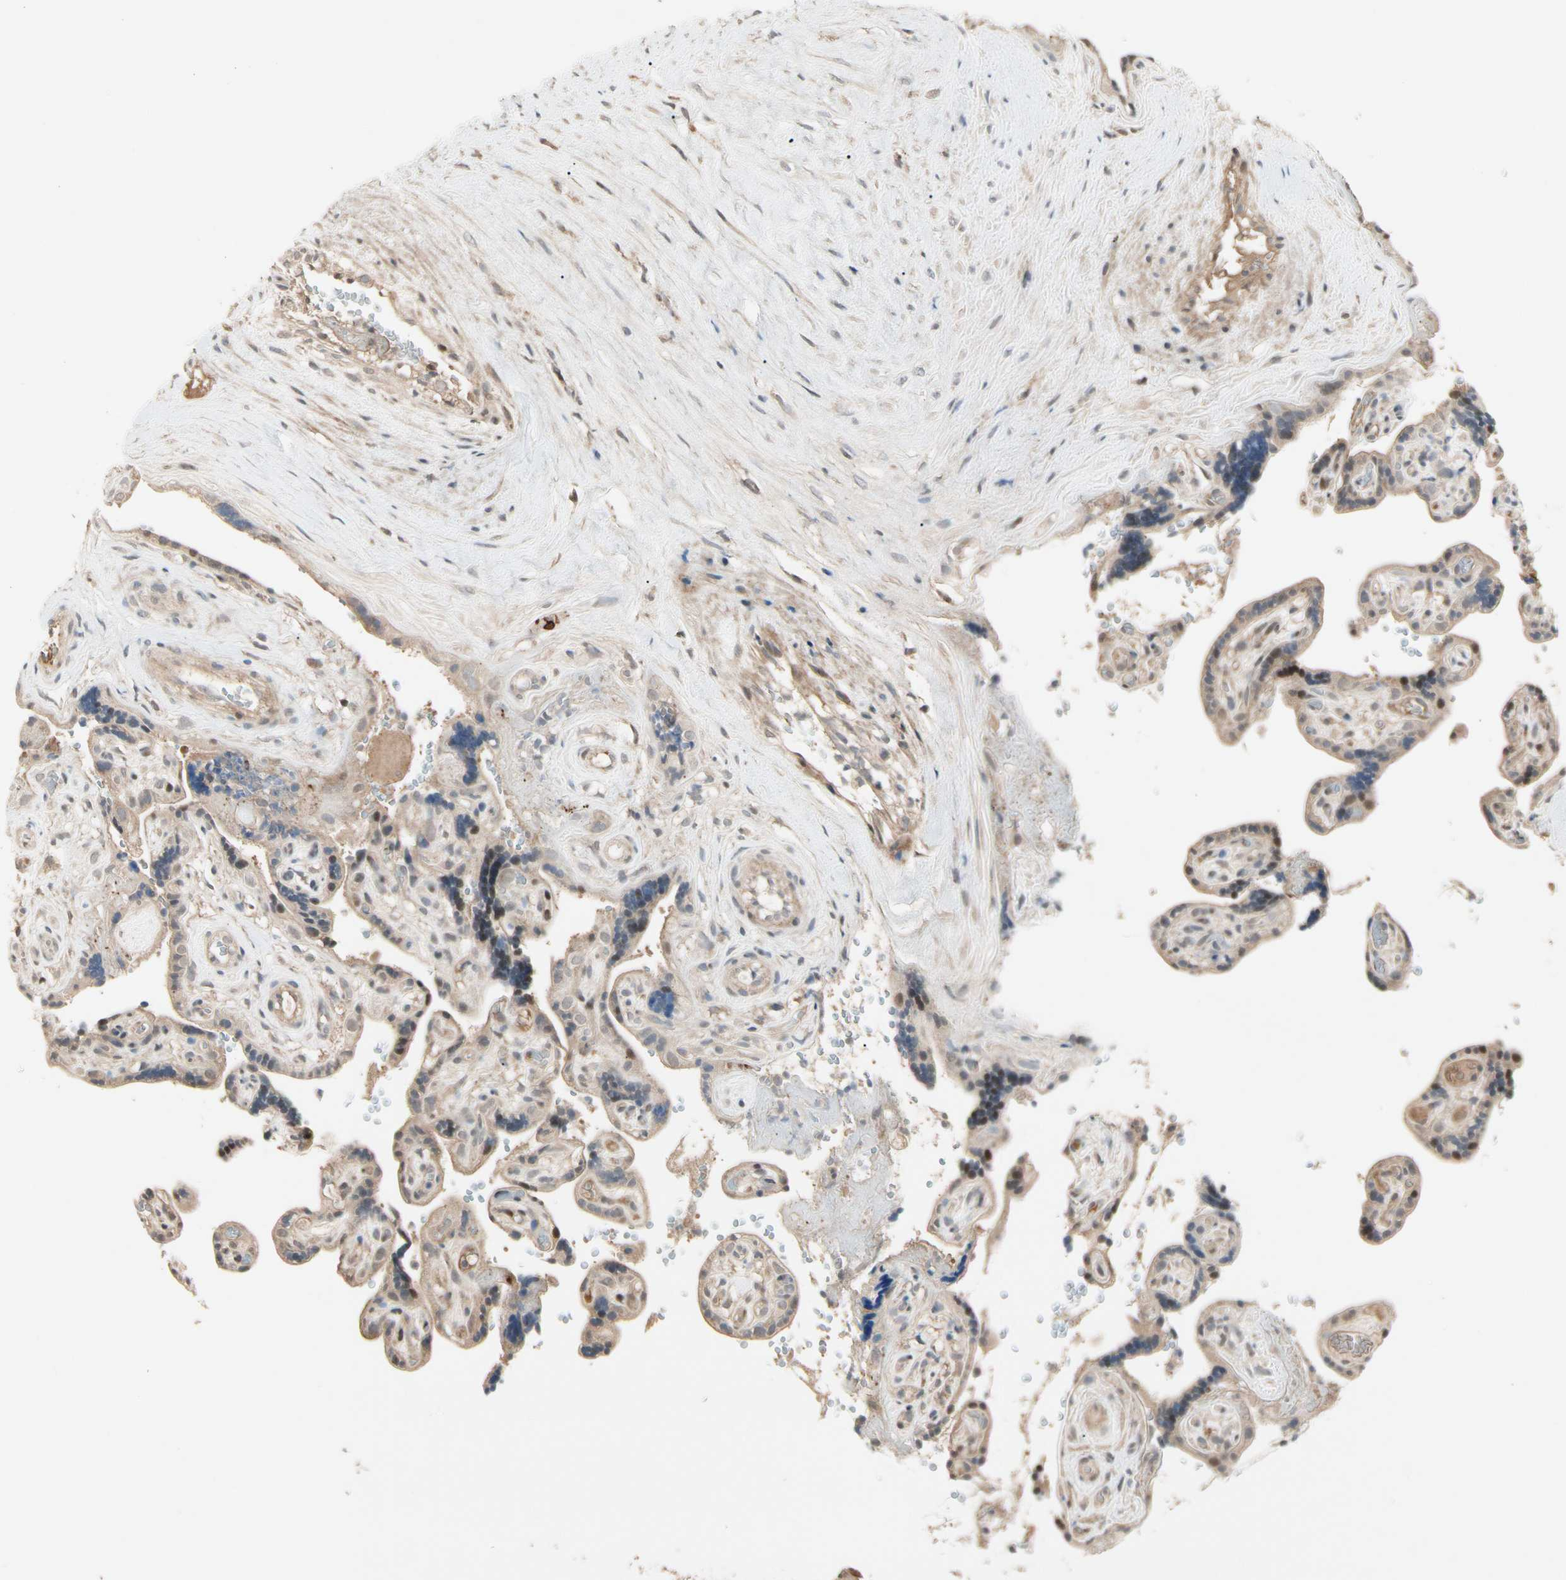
{"staining": {"intensity": "weak", "quantity": "25%-75%", "location": "cytoplasmic/membranous"}, "tissue": "placenta", "cell_type": "Decidual cells", "image_type": "normal", "snomed": [{"axis": "morphology", "description": "Normal tissue, NOS"}, {"axis": "topography", "description": "Placenta"}], "caption": "Weak cytoplasmic/membranous expression is seen in about 25%-75% of decidual cells in benign placenta.", "gene": "ATG4C", "patient": {"sex": "female", "age": 30}}